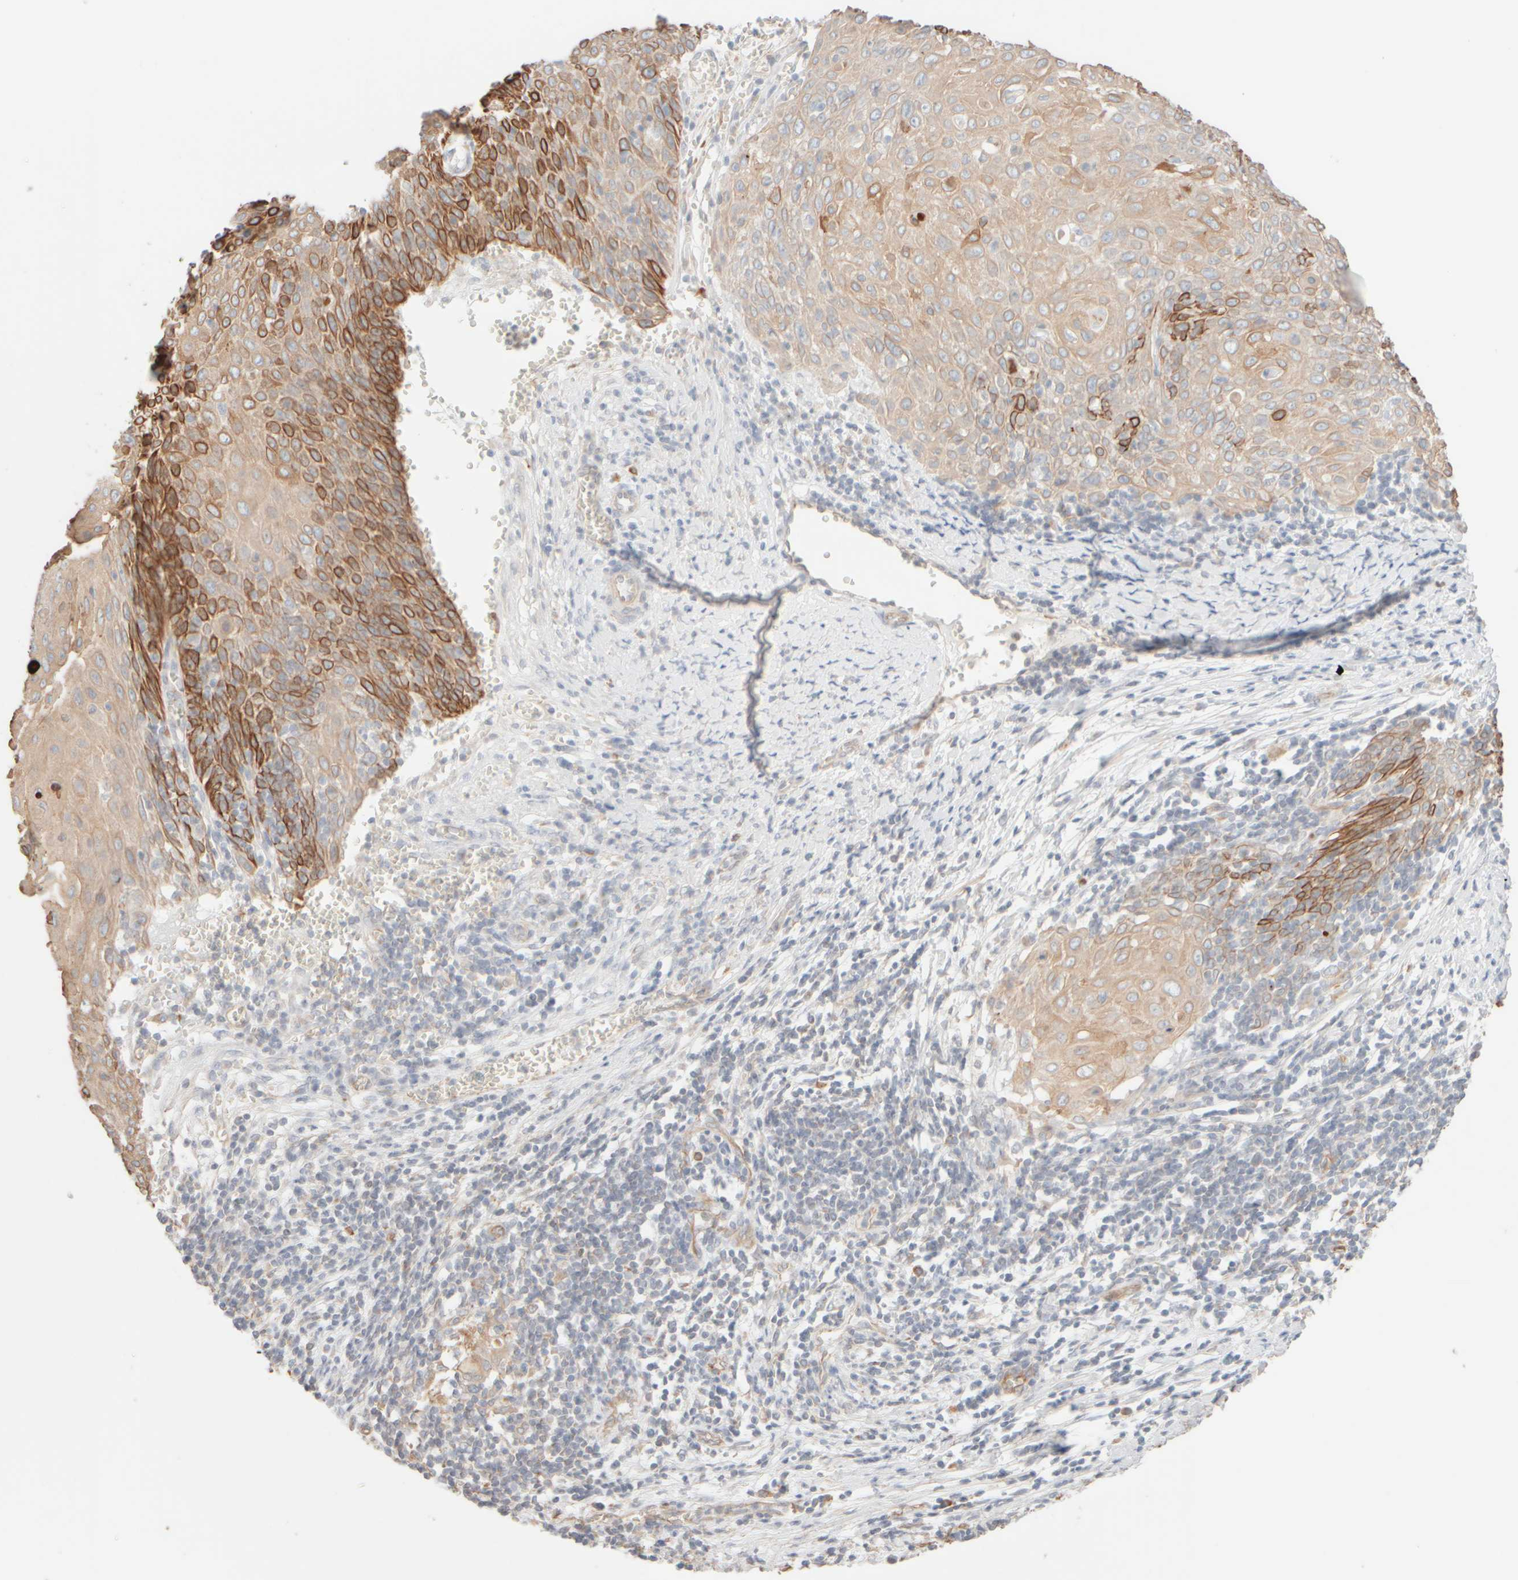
{"staining": {"intensity": "moderate", "quantity": ">75%", "location": "cytoplasmic/membranous"}, "tissue": "cervical cancer", "cell_type": "Tumor cells", "image_type": "cancer", "snomed": [{"axis": "morphology", "description": "Squamous cell carcinoma, NOS"}, {"axis": "topography", "description": "Cervix"}], "caption": "Immunohistochemistry photomicrograph of human cervical cancer stained for a protein (brown), which exhibits medium levels of moderate cytoplasmic/membranous staining in approximately >75% of tumor cells.", "gene": "KRT15", "patient": {"sex": "female", "age": 39}}